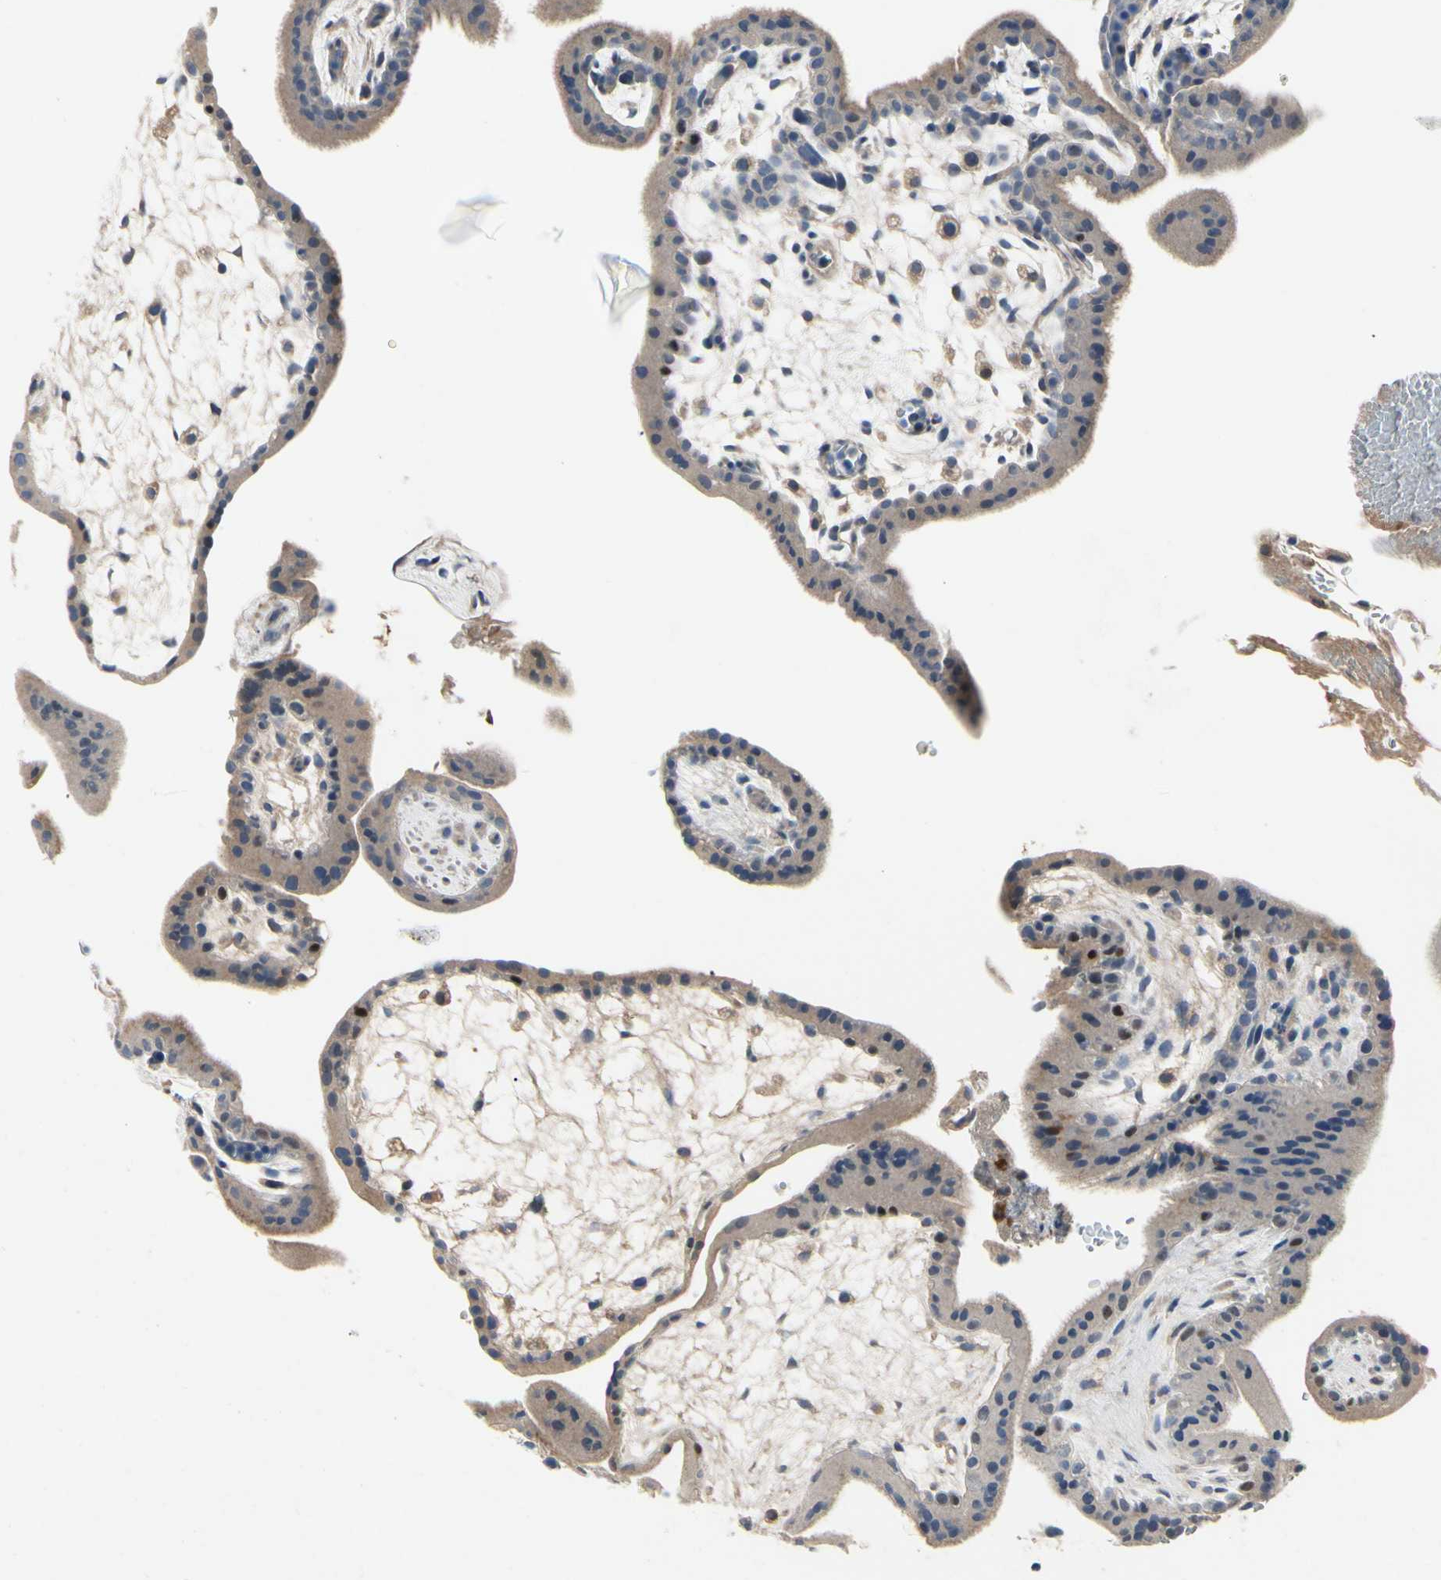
{"staining": {"intensity": "weak", "quantity": "<25%", "location": "cytoplasmic/membranous"}, "tissue": "placenta", "cell_type": "Trophoblastic cells", "image_type": "normal", "snomed": [{"axis": "morphology", "description": "Normal tissue, NOS"}, {"axis": "topography", "description": "Placenta"}], "caption": "IHC photomicrograph of benign placenta stained for a protein (brown), which demonstrates no expression in trophoblastic cells.", "gene": "CRTAC1", "patient": {"sex": "female", "age": 35}}